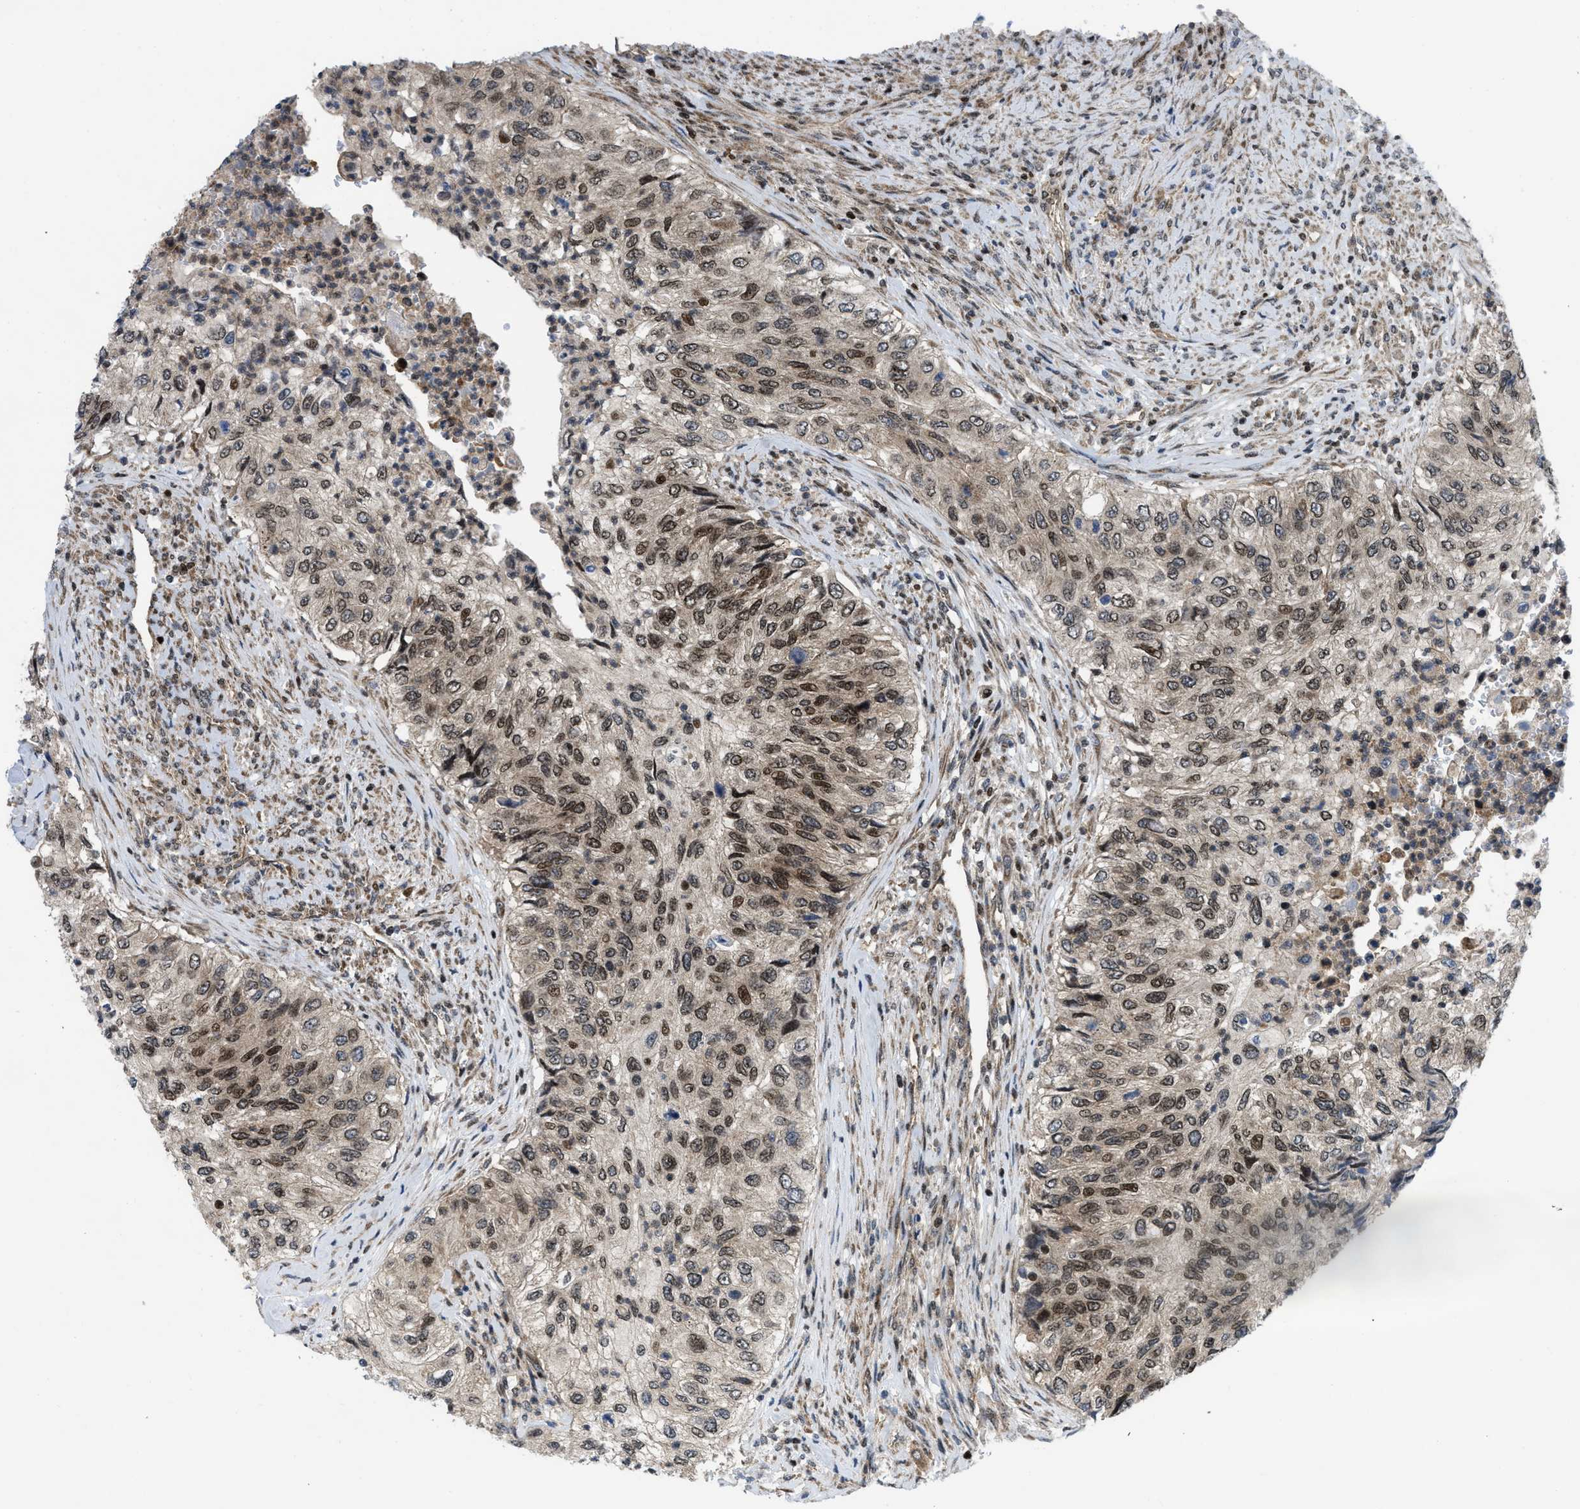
{"staining": {"intensity": "moderate", "quantity": ">75%", "location": "cytoplasmic/membranous,nuclear"}, "tissue": "urothelial cancer", "cell_type": "Tumor cells", "image_type": "cancer", "snomed": [{"axis": "morphology", "description": "Urothelial carcinoma, High grade"}, {"axis": "topography", "description": "Urinary bladder"}], "caption": "The immunohistochemical stain highlights moderate cytoplasmic/membranous and nuclear positivity in tumor cells of high-grade urothelial carcinoma tissue.", "gene": "PPP2CB", "patient": {"sex": "female", "age": 60}}